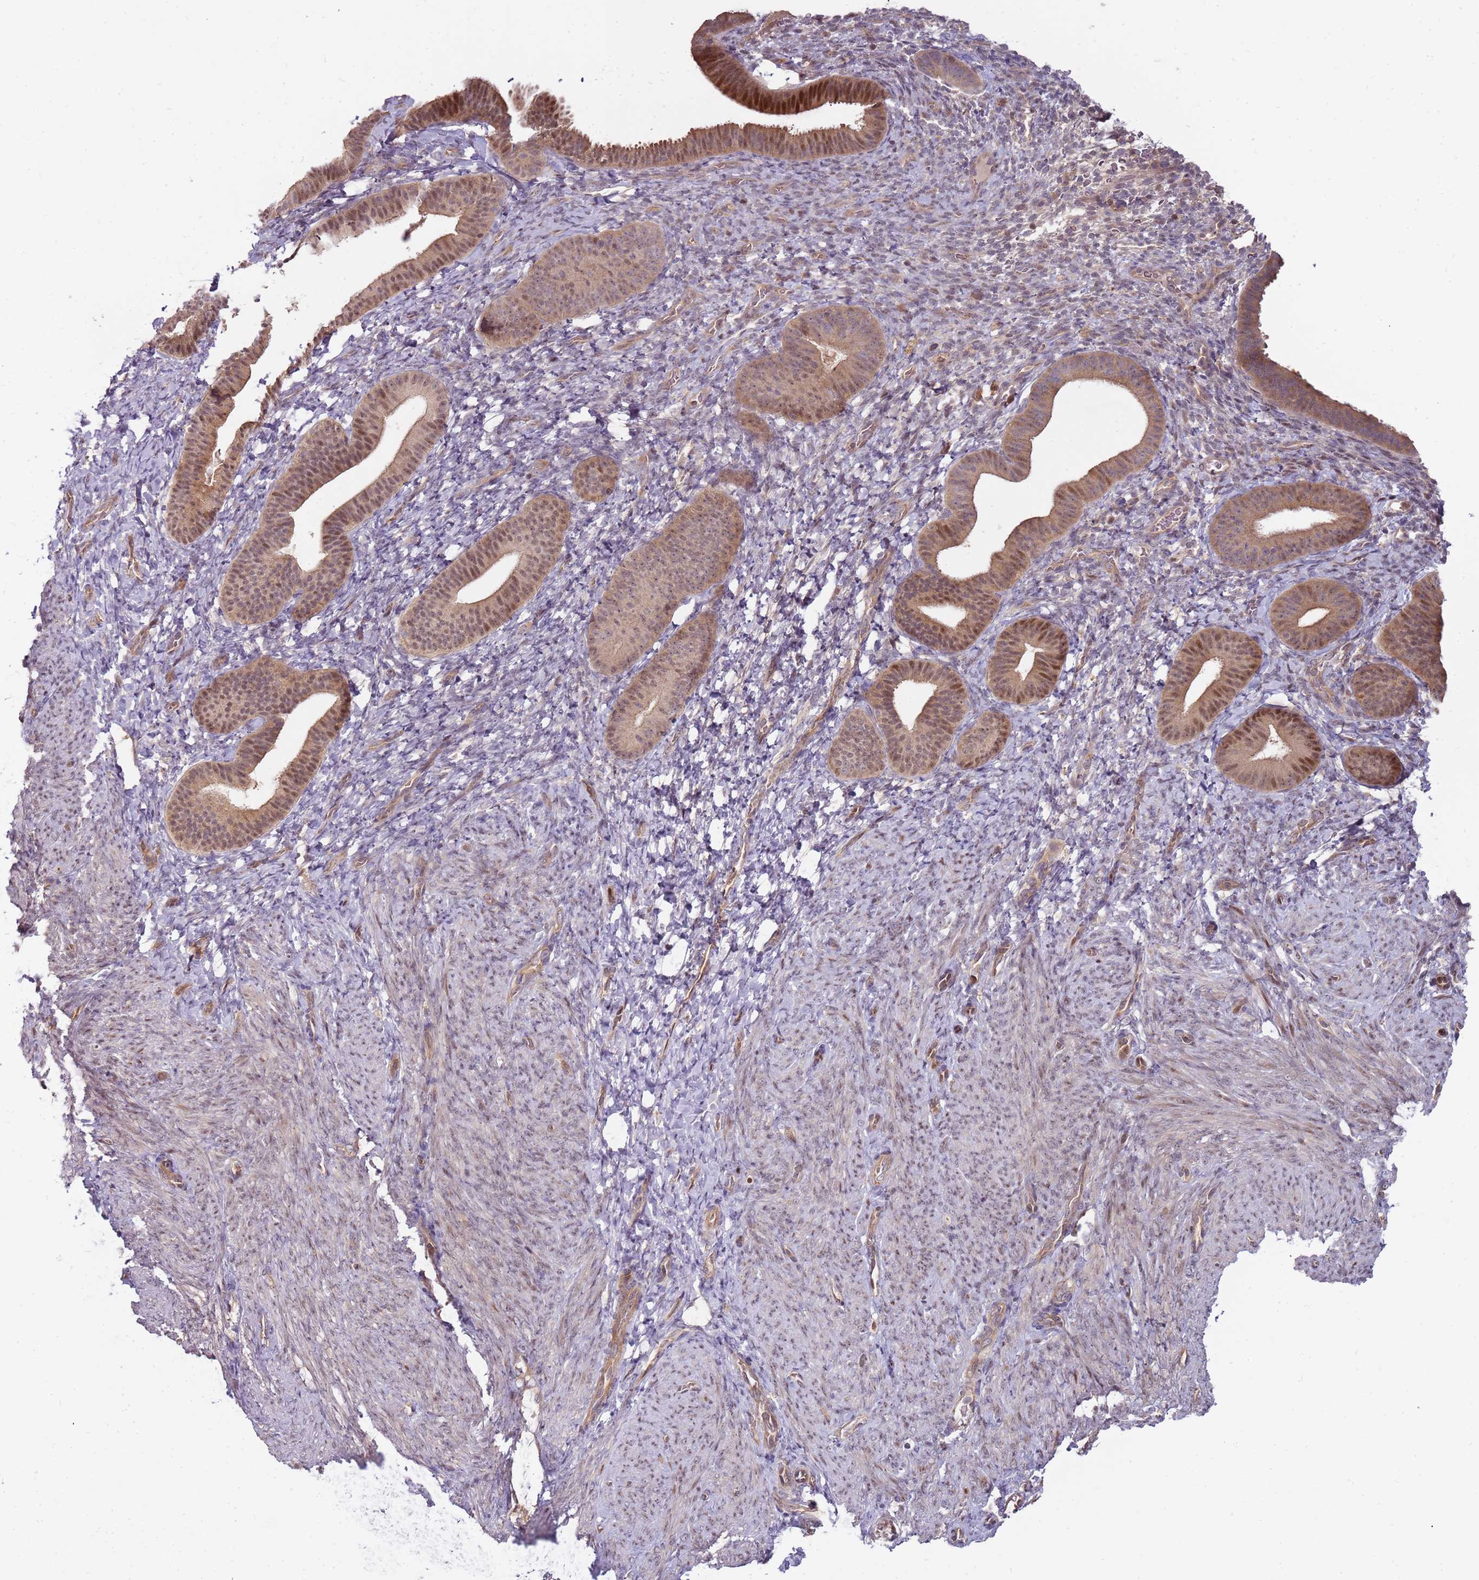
{"staining": {"intensity": "negative", "quantity": "none", "location": "none"}, "tissue": "endometrium", "cell_type": "Cells in endometrial stroma", "image_type": "normal", "snomed": [{"axis": "morphology", "description": "Normal tissue, NOS"}, {"axis": "topography", "description": "Endometrium"}], "caption": "This is an immunohistochemistry histopathology image of benign human endometrium. There is no staining in cells in endometrial stroma.", "gene": "GSTO2", "patient": {"sex": "female", "age": 65}}